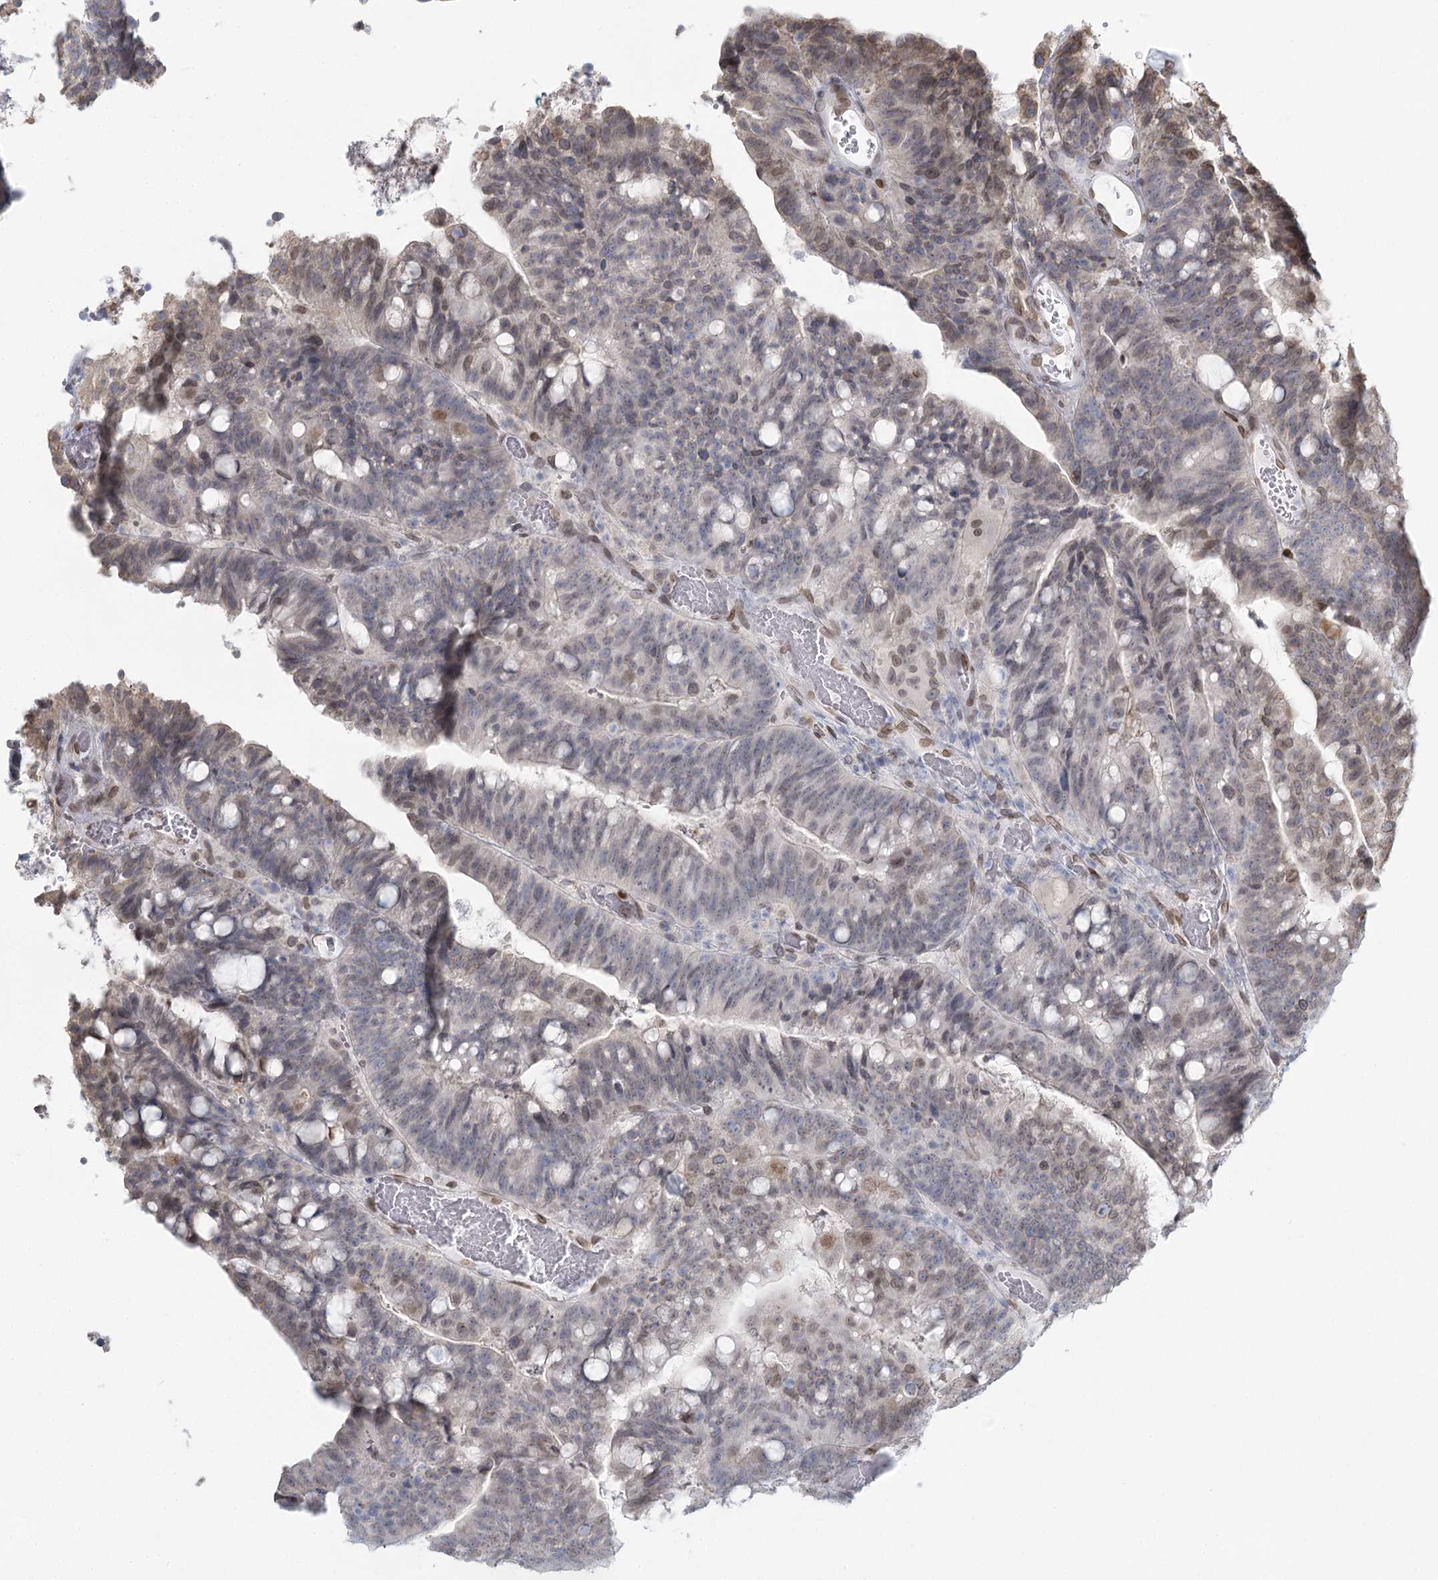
{"staining": {"intensity": "weak", "quantity": "<25%", "location": "nuclear"}, "tissue": "colorectal cancer", "cell_type": "Tumor cells", "image_type": "cancer", "snomed": [{"axis": "morphology", "description": "Adenocarcinoma, NOS"}, {"axis": "topography", "description": "Colon"}], "caption": "An immunohistochemistry micrograph of adenocarcinoma (colorectal) is shown. There is no staining in tumor cells of adenocarcinoma (colorectal). (DAB (3,3'-diaminobenzidine) IHC visualized using brightfield microscopy, high magnification).", "gene": "VWA5A", "patient": {"sex": "female", "age": 66}}